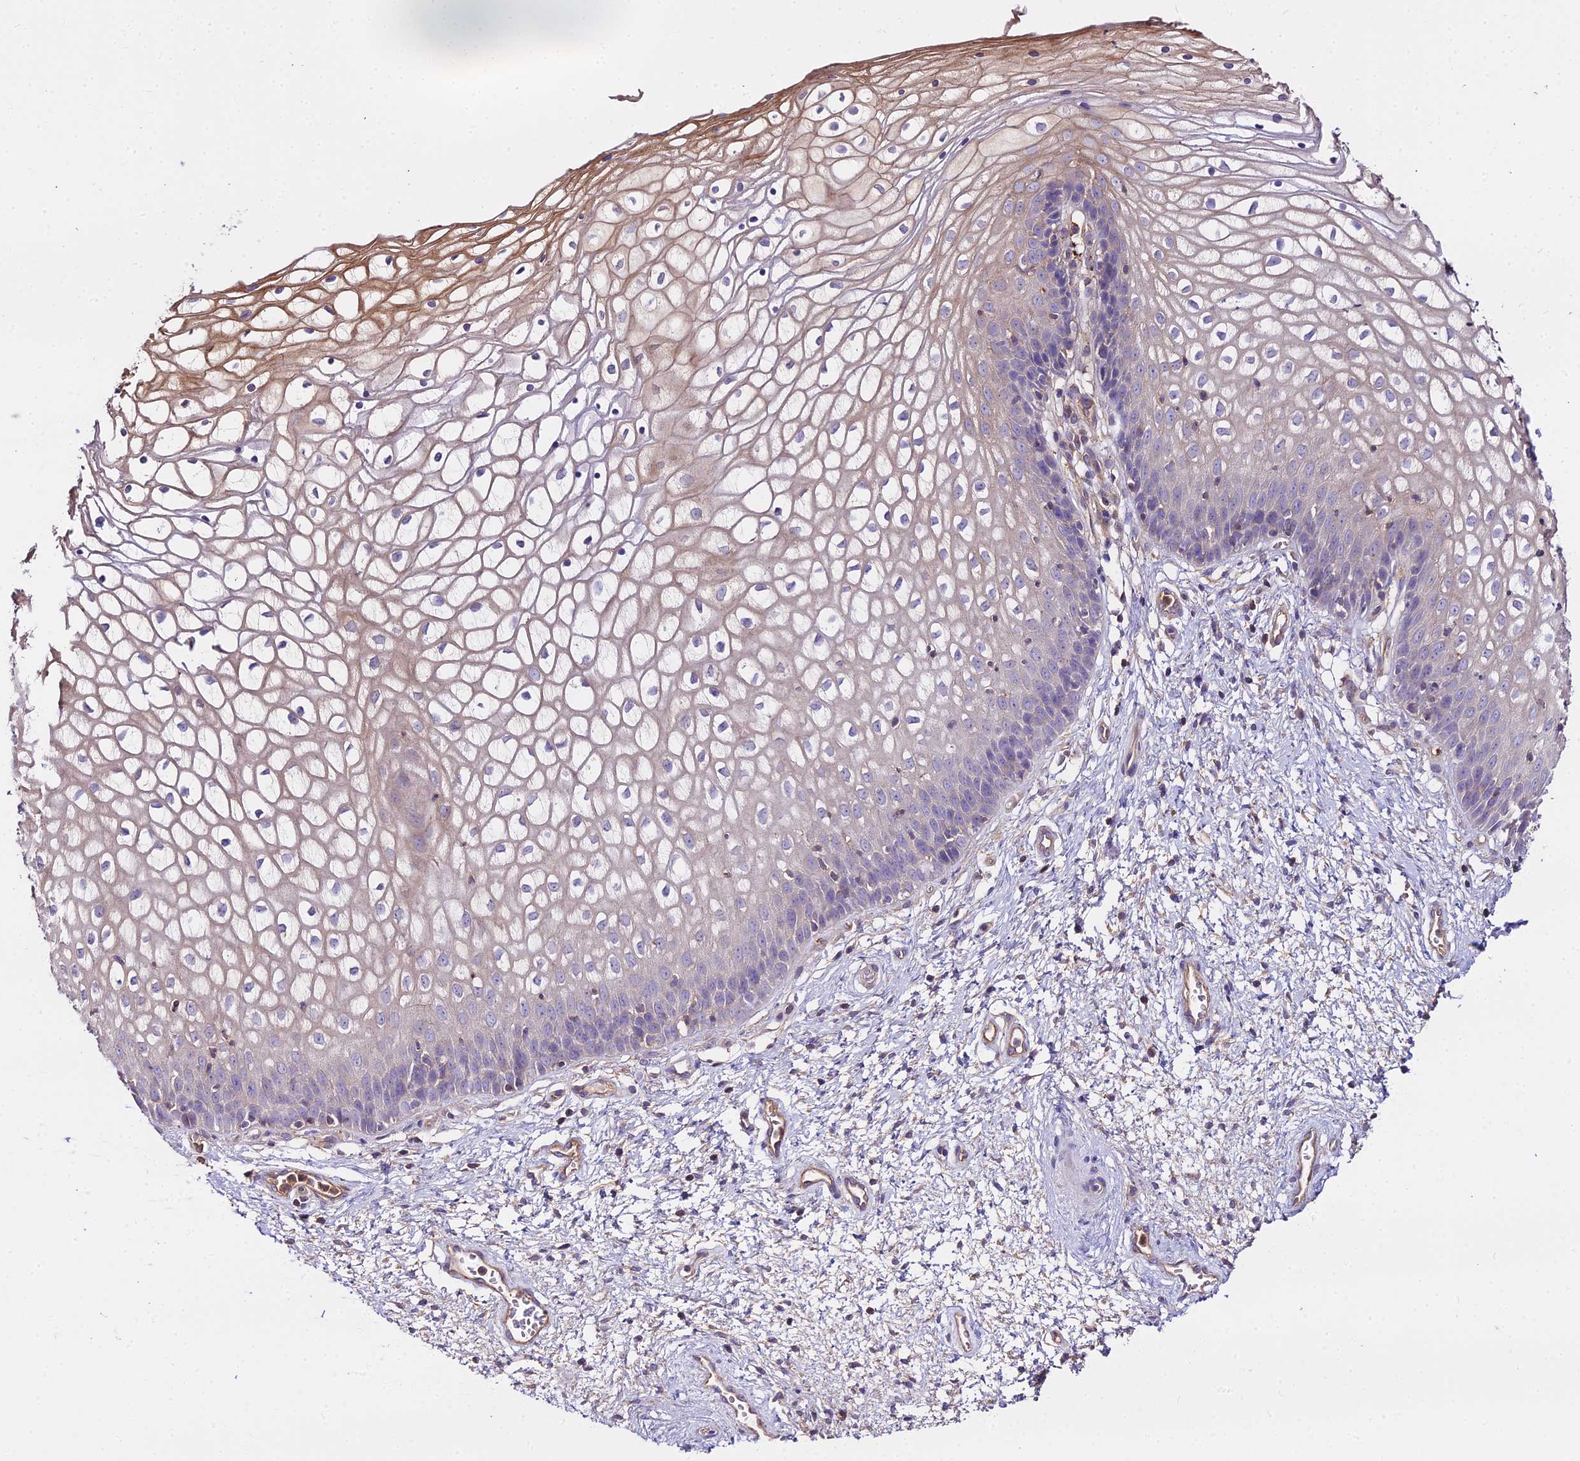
{"staining": {"intensity": "moderate", "quantity": "<25%", "location": "cytoplasmic/membranous"}, "tissue": "vagina", "cell_type": "Squamous epithelial cells", "image_type": "normal", "snomed": [{"axis": "morphology", "description": "Normal tissue, NOS"}, {"axis": "topography", "description": "Vagina"}], "caption": "Vagina stained with DAB (3,3'-diaminobenzidine) immunohistochemistry (IHC) demonstrates low levels of moderate cytoplasmic/membranous positivity in approximately <25% of squamous epithelial cells.", "gene": "GLYAT", "patient": {"sex": "female", "age": 34}}